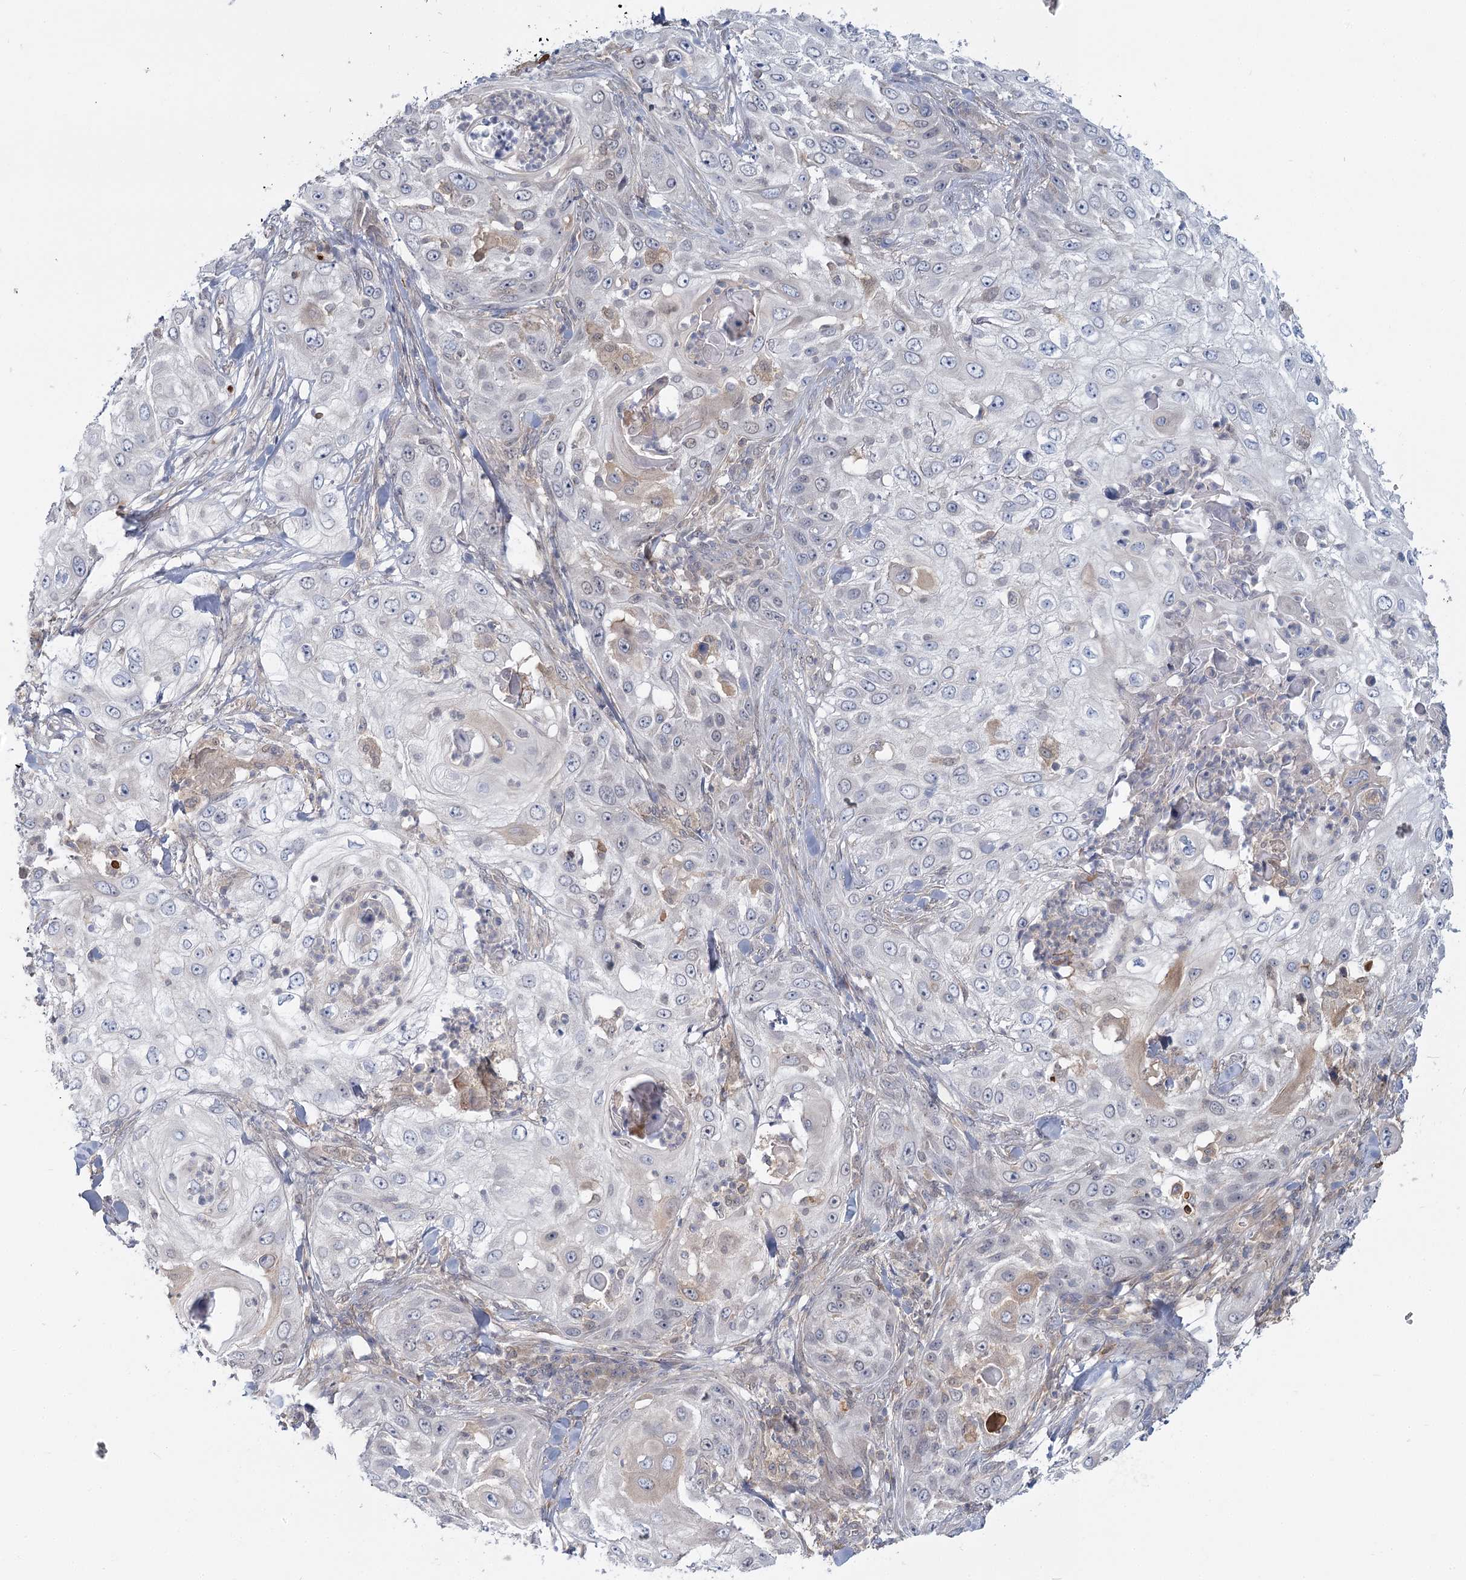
{"staining": {"intensity": "negative", "quantity": "none", "location": "none"}, "tissue": "skin cancer", "cell_type": "Tumor cells", "image_type": "cancer", "snomed": [{"axis": "morphology", "description": "Squamous cell carcinoma, NOS"}, {"axis": "topography", "description": "Skin"}], "caption": "The immunohistochemistry micrograph has no significant expression in tumor cells of skin squamous cell carcinoma tissue.", "gene": "USP11", "patient": {"sex": "female", "age": 44}}